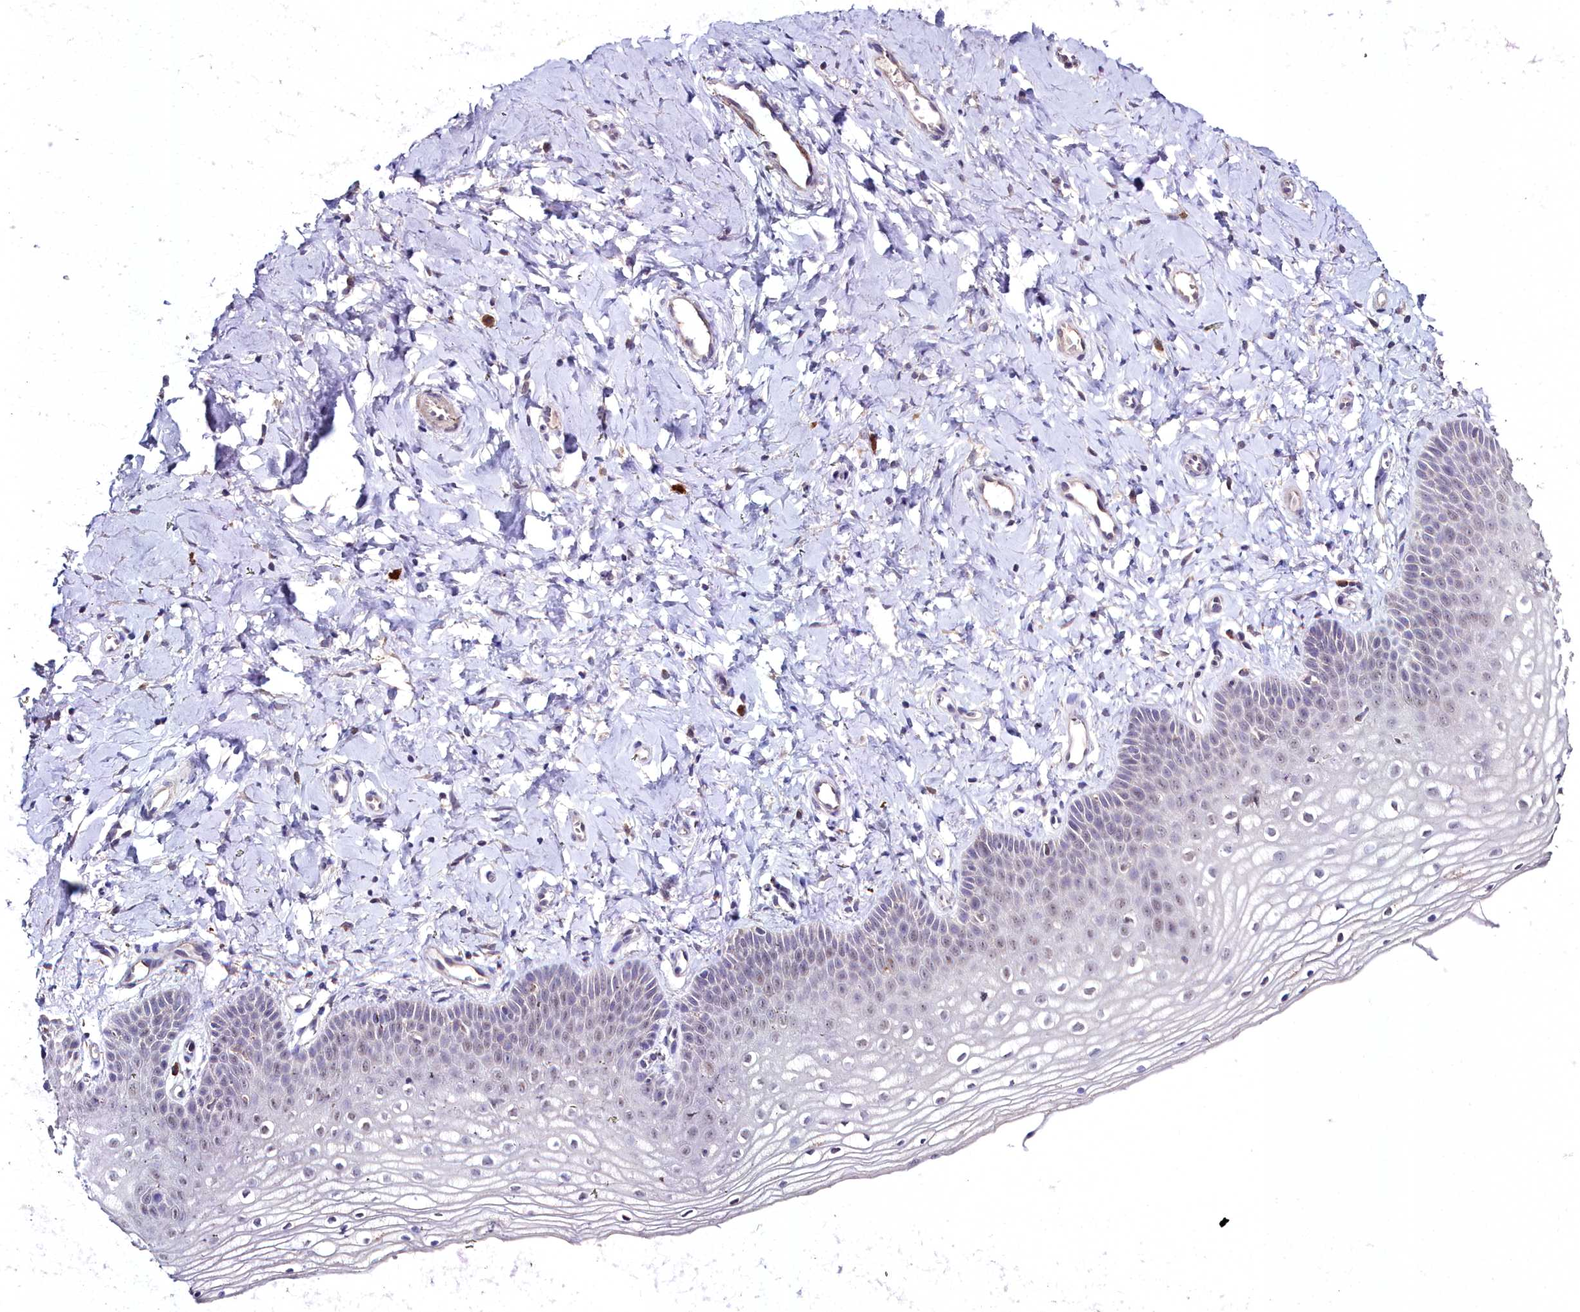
{"staining": {"intensity": "weak", "quantity": "<25%", "location": "nuclear"}, "tissue": "vagina", "cell_type": "Squamous epithelial cells", "image_type": "normal", "snomed": [{"axis": "morphology", "description": "Normal tissue, NOS"}, {"axis": "topography", "description": "Vagina"}], "caption": "High power microscopy image of an immunohistochemistry photomicrograph of normal vagina, revealing no significant expression in squamous epithelial cells.", "gene": "AMBRA1", "patient": {"sex": "female", "age": 68}}